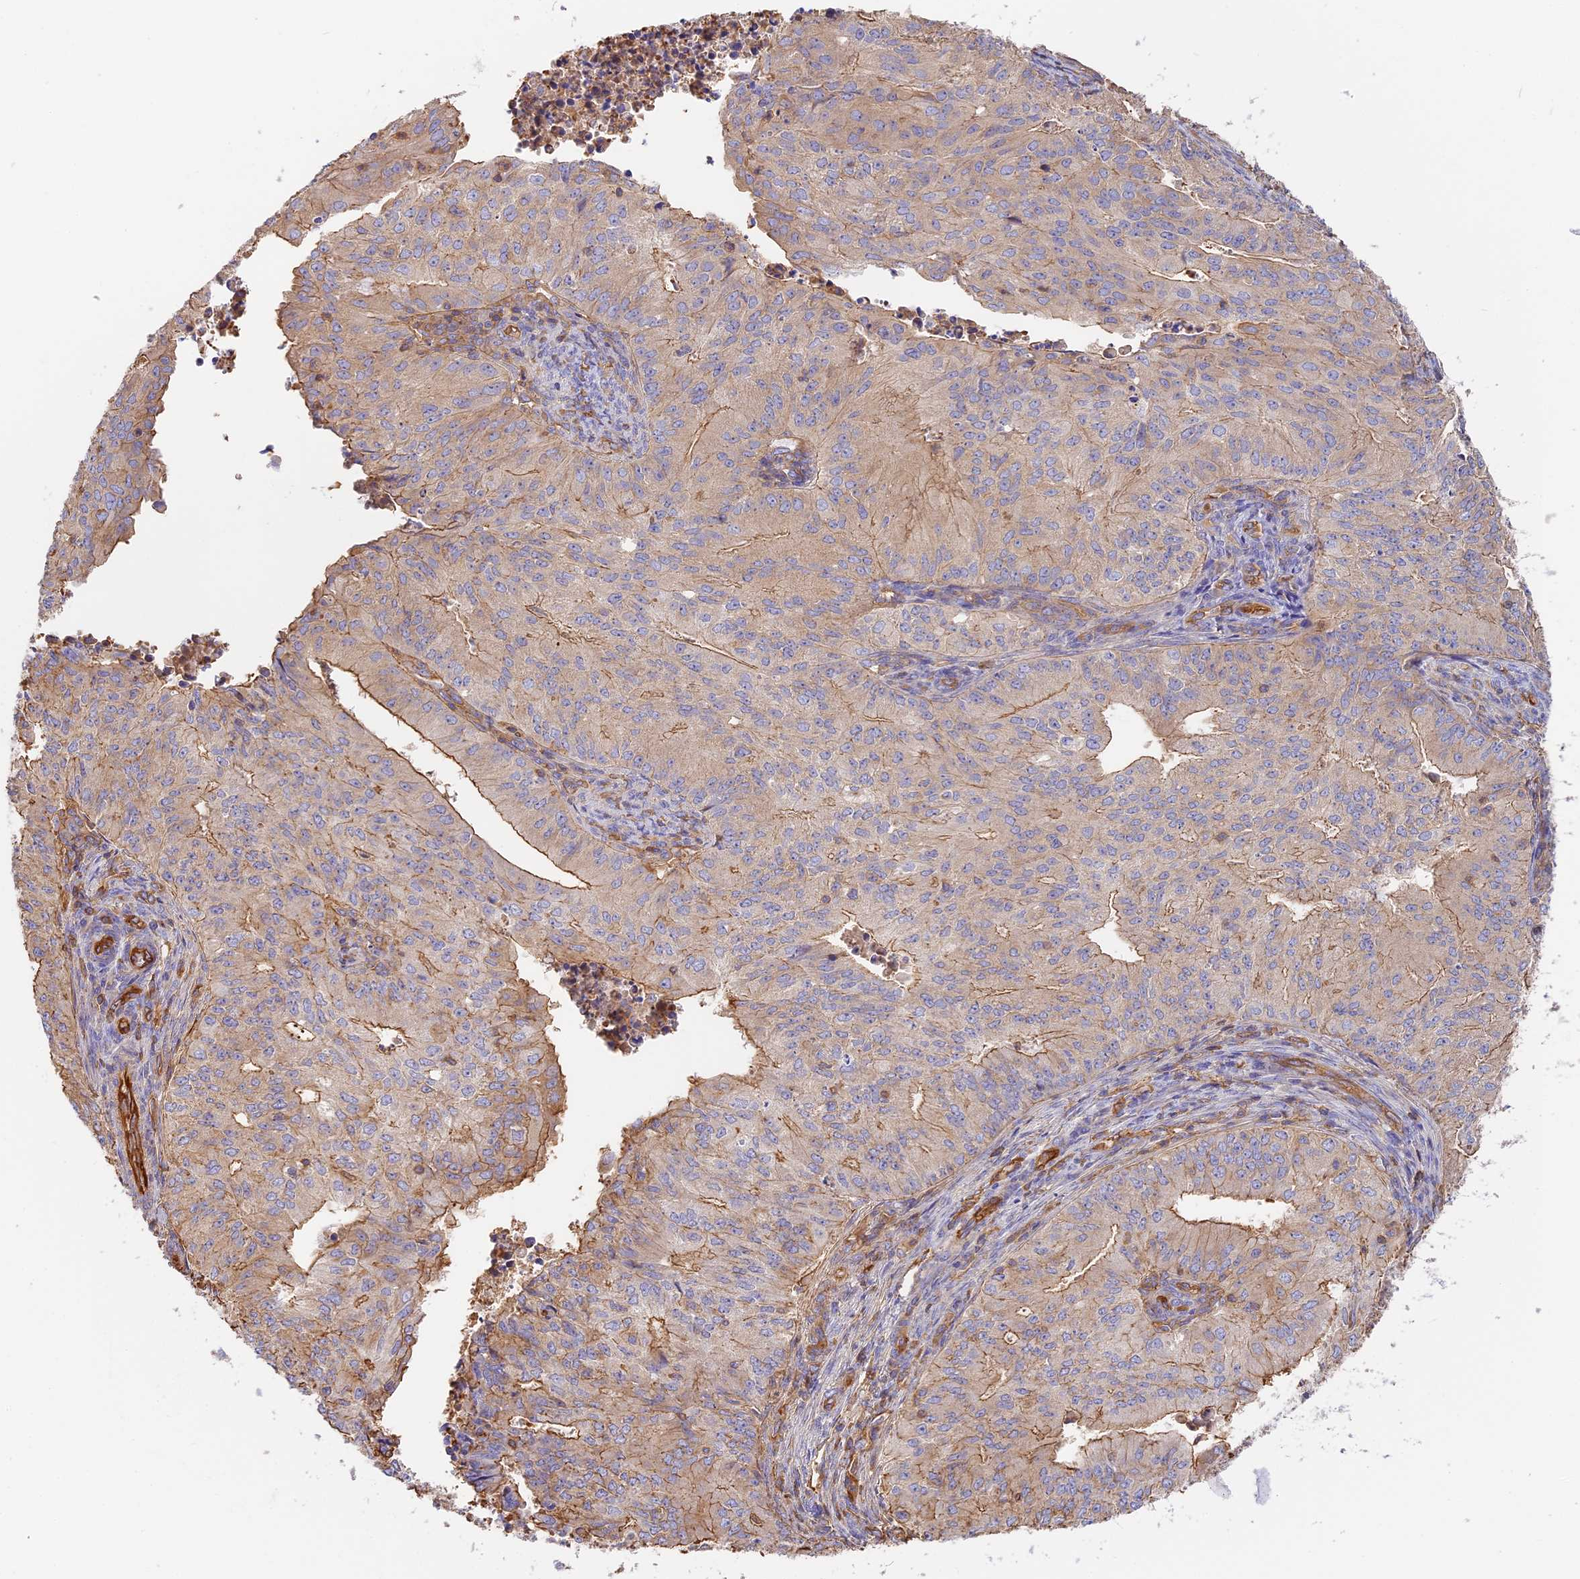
{"staining": {"intensity": "moderate", "quantity": "<25%", "location": "cytoplasmic/membranous"}, "tissue": "endometrial cancer", "cell_type": "Tumor cells", "image_type": "cancer", "snomed": [{"axis": "morphology", "description": "Adenocarcinoma, NOS"}, {"axis": "topography", "description": "Endometrium"}], "caption": "There is low levels of moderate cytoplasmic/membranous staining in tumor cells of adenocarcinoma (endometrial), as demonstrated by immunohistochemical staining (brown color).", "gene": "VPS18", "patient": {"sex": "female", "age": 50}}